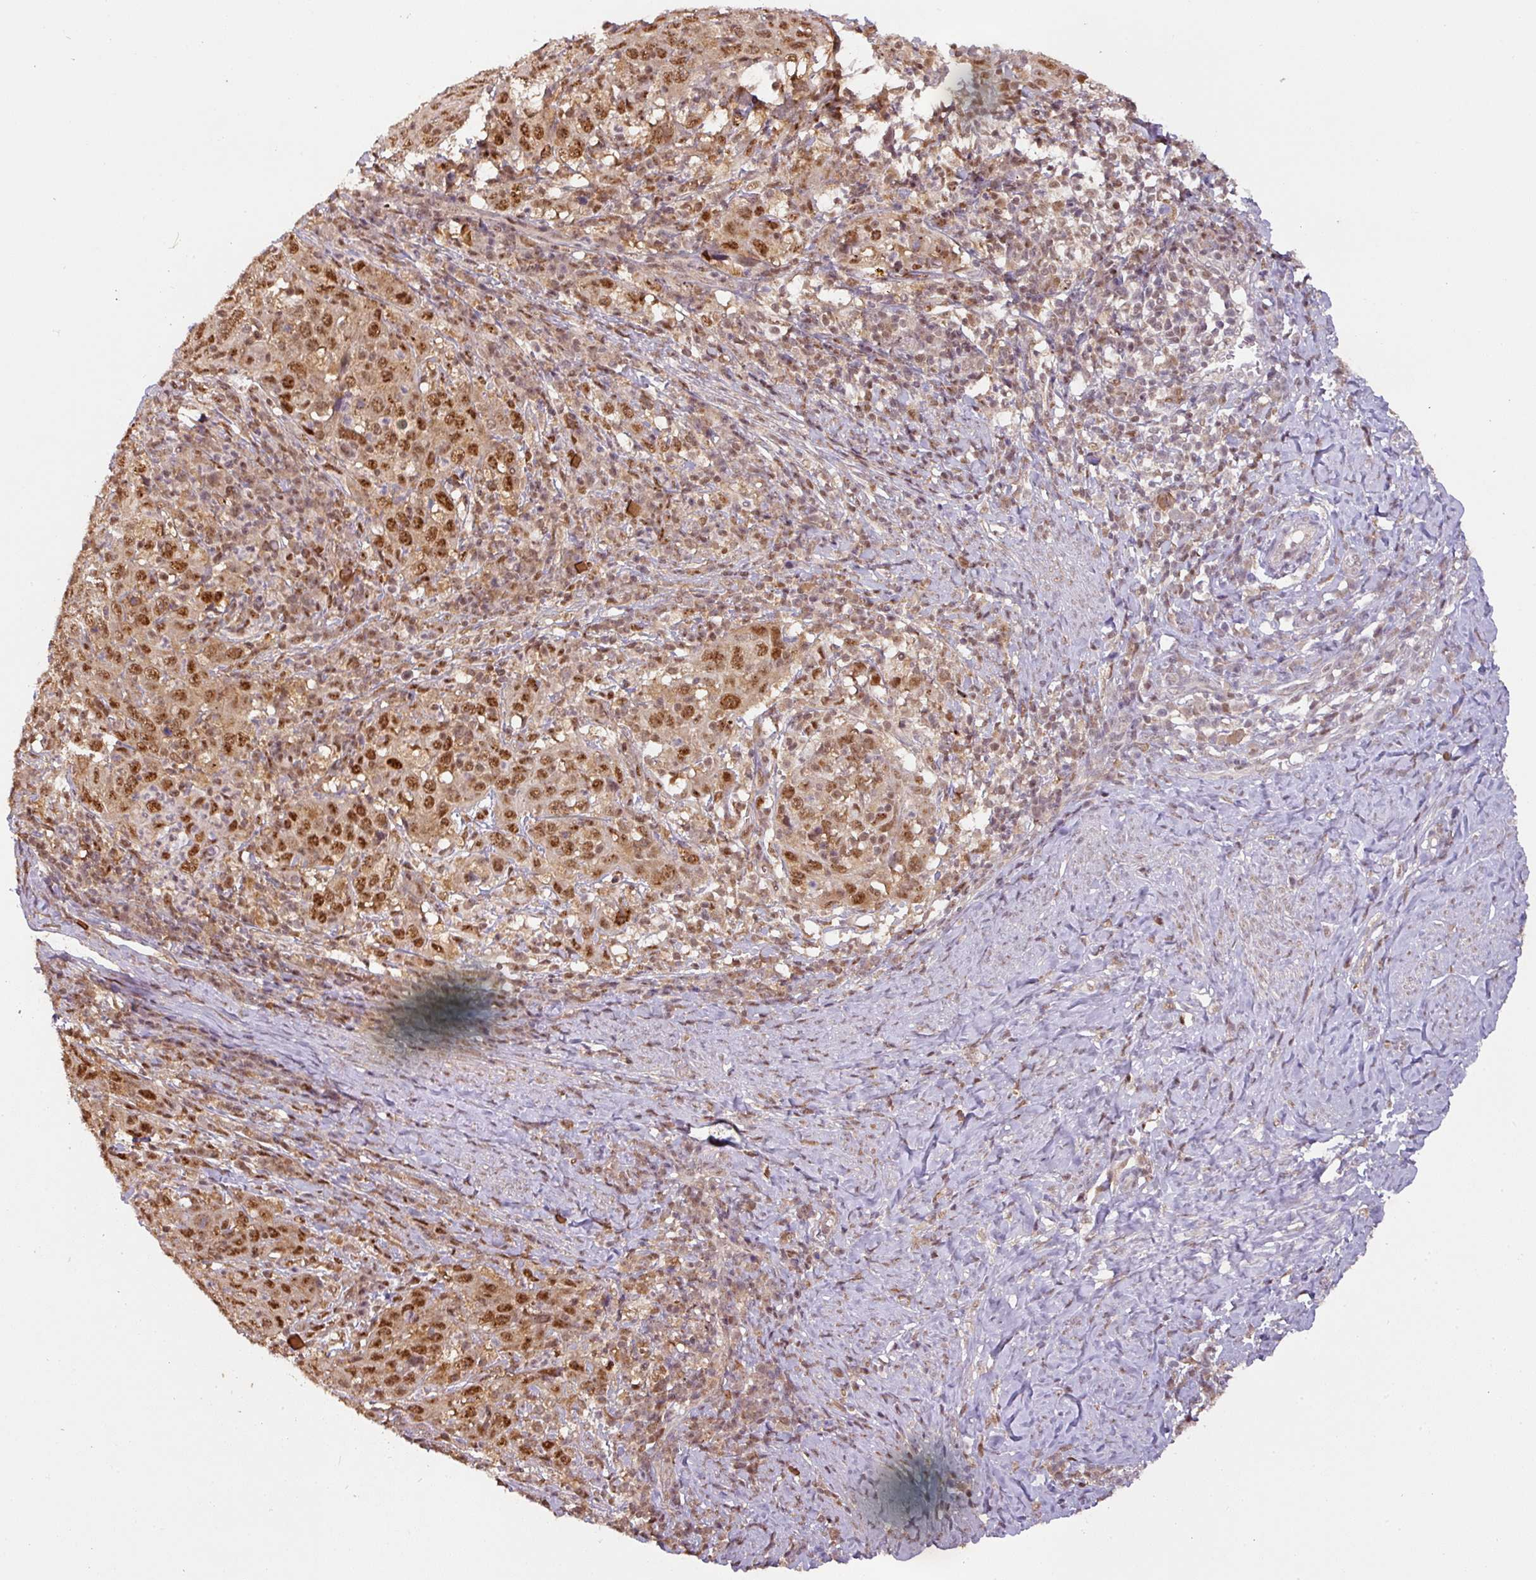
{"staining": {"intensity": "moderate", "quantity": ">75%", "location": "nuclear"}, "tissue": "cervical cancer", "cell_type": "Tumor cells", "image_type": "cancer", "snomed": [{"axis": "morphology", "description": "Squamous cell carcinoma, NOS"}, {"axis": "topography", "description": "Cervix"}], "caption": "The histopathology image reveals staining of squamous cell carcinoma (cervical), revealing moderate nuclear protein expression (brown color) within tumor cells. The staining was performed using DAB (3,3'-diaminobenzidine), with brown indicating positive protein expression. Nuclei are stained blue with hematoxylin.", "gene": "RANBP9", "patient": {"sex": "female", "age": 46}}